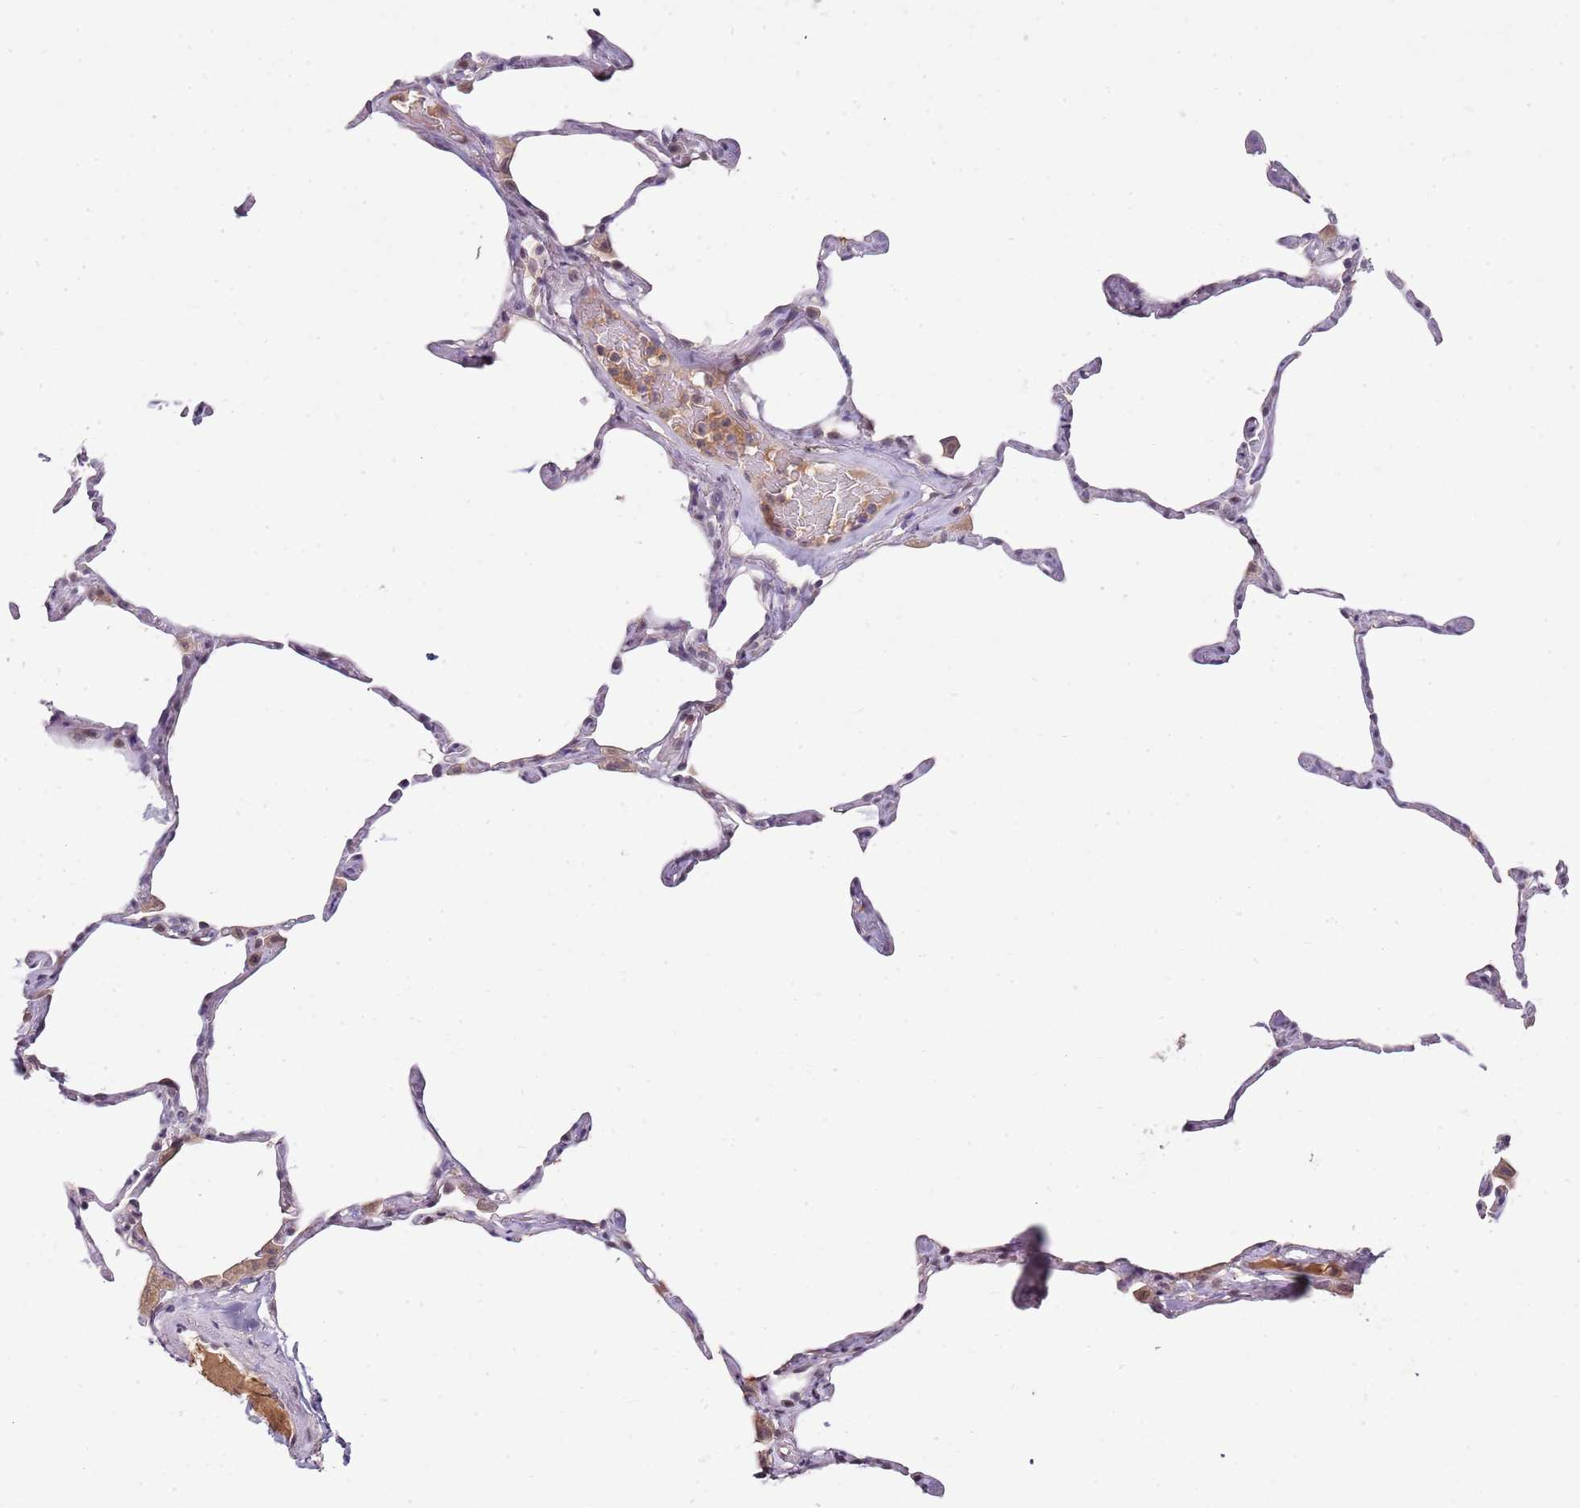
{"staining": {"intensity": "negative", "quantity": "none", "location": "none"}, "tissue": "lung", "cell_type": "Alveolar cells", "image_type": "normal", "snomed": [{"axis": "morphology", "description": "Normal tissue, NOS"}, {"axis": "topography", "description": "Lung"}], "caption": "Photomicrograph shows no significant protein expression in alveolar cells of unremarkable lung.", "gene": "FBXL22", "patient": {"sex": "male", "age": 65}}